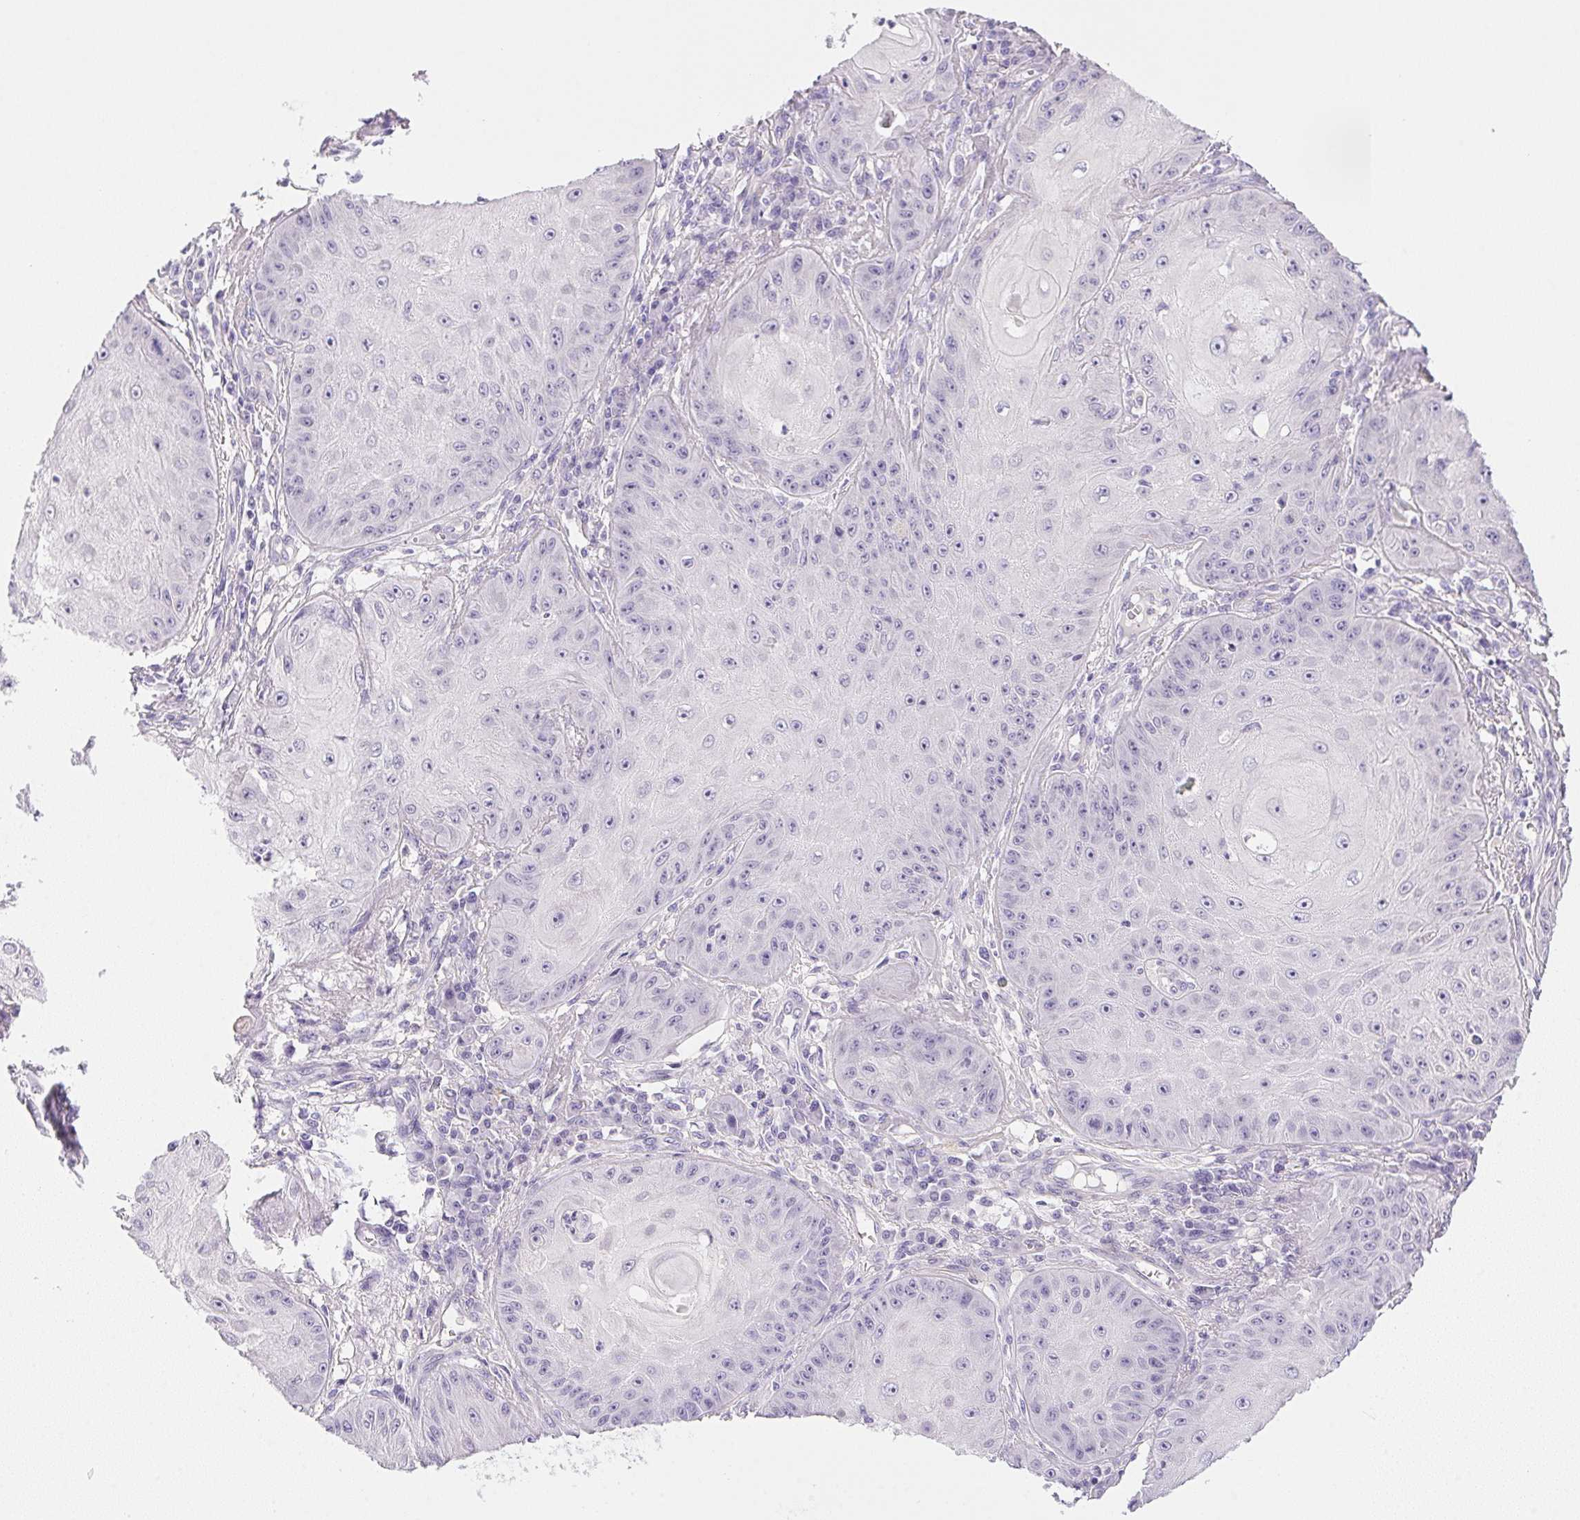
{"staining": {"intensity": "negative", "quantity": "none", "location": "none"}, "tissue": "skin cancer", "cell_type": "Tumor cells", "image_type": "cancer", "snomed": [{"axis": "morphology", "description": "Squamous cell carcinoma, NOS"}, {"axis": "topography", "description": "Skin"}], "caption": "The immunohistochemistry photomicrograph has no significant expression in tumor cells of skin squamous cell carcinoma tissue. Nuclei are stained in blue.", "gene": "SLC17A7", "patient": {"sex": "male", "age": 70}}